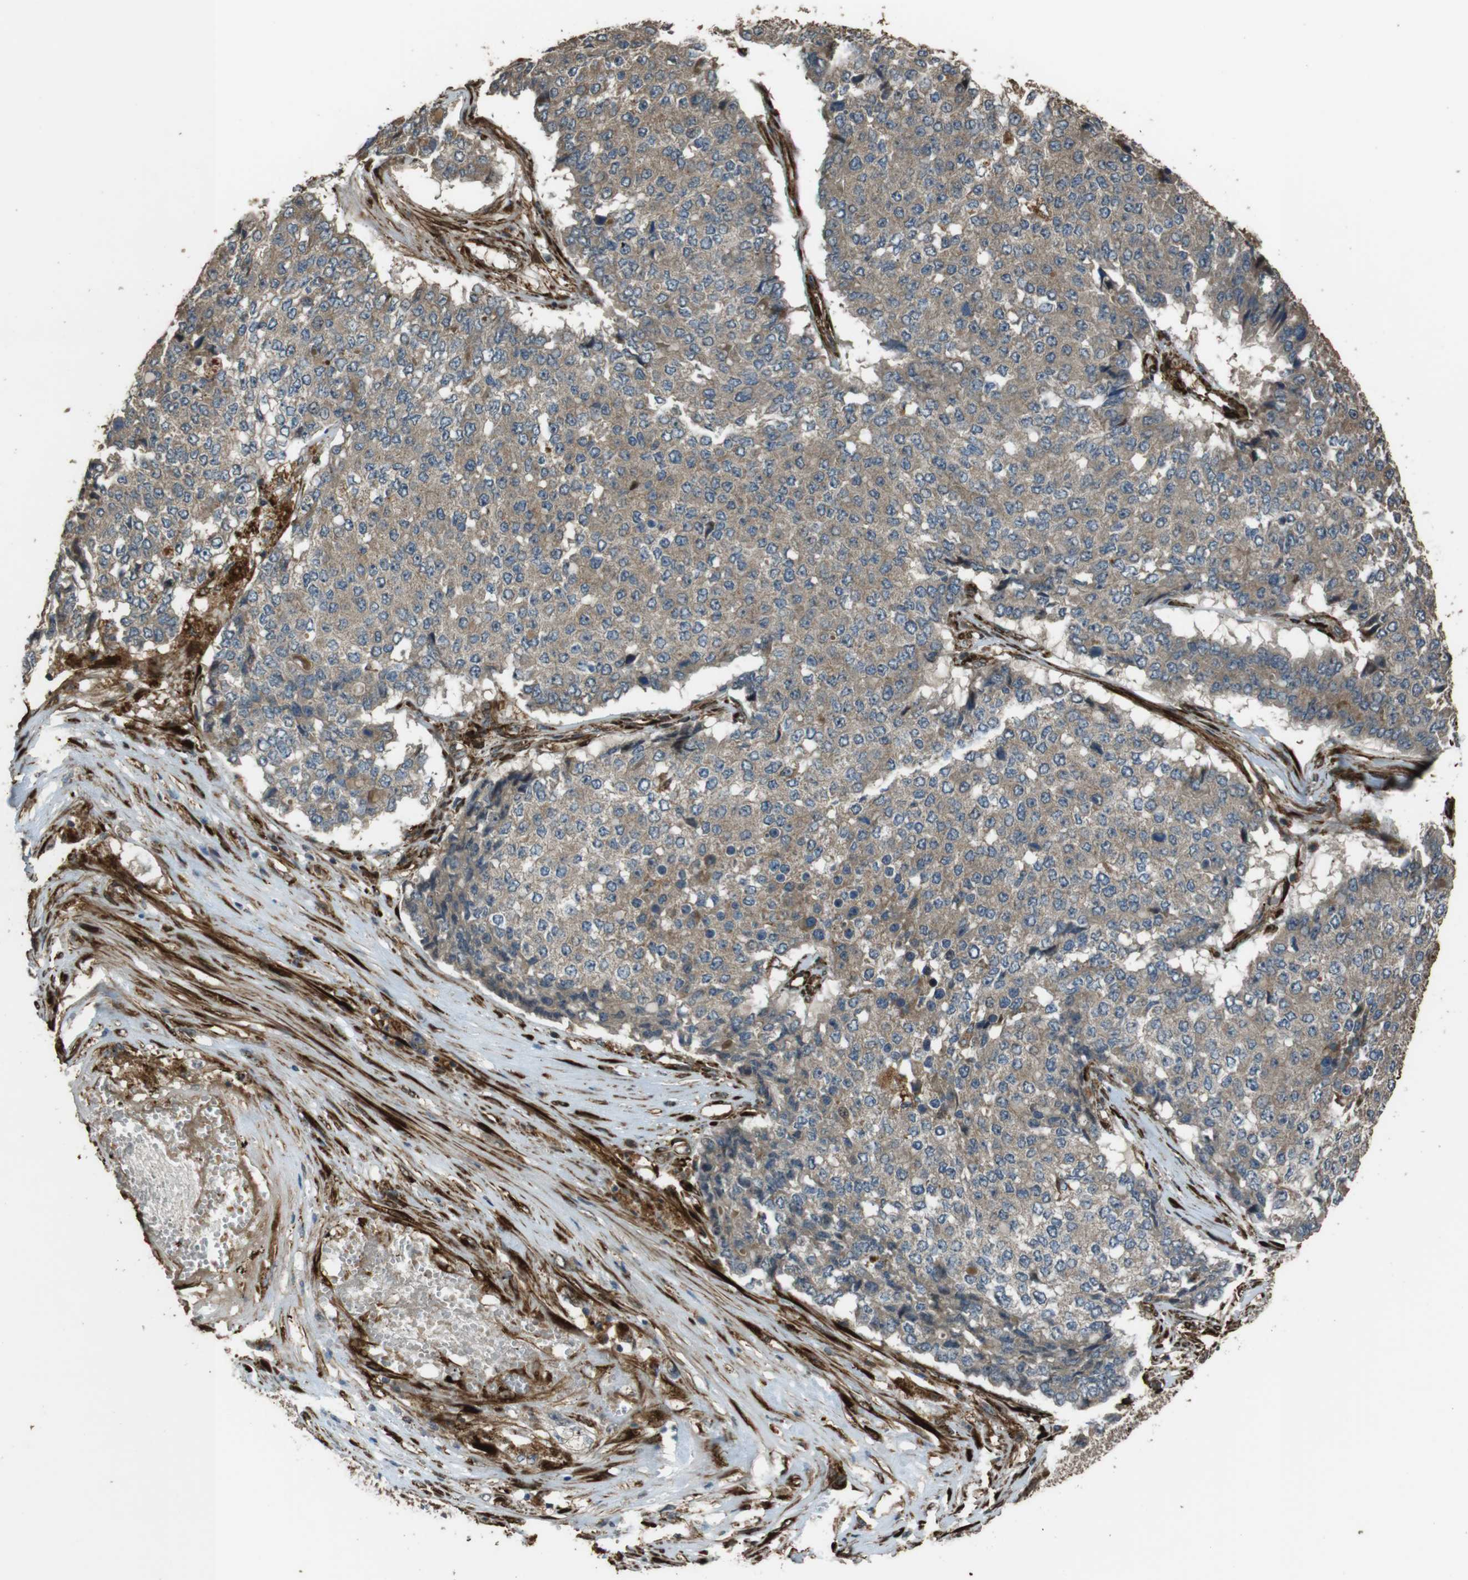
{"staining": {"intensity": "moderate", "quantity": ">75%", "location": "cytoplasmic/membranous"}, "tissue": "pancreatic cancer", "cell_type": "Tumor cells", "image_type": "cancer", "snomed": [{"axis": "morphology", "description": "Adenocarcinoma, NOS"}, {"axis": "topography", "description": "Pancreas"}], "caption": "Brown immunohistochemical staining in adenocarcinoma (pancreatic) shows moderate cytoplasmic/membranous positivity in about >75% of tumor cells.", "gene": "MSRB3", "patient": {"sex": "male", "age": 50}}